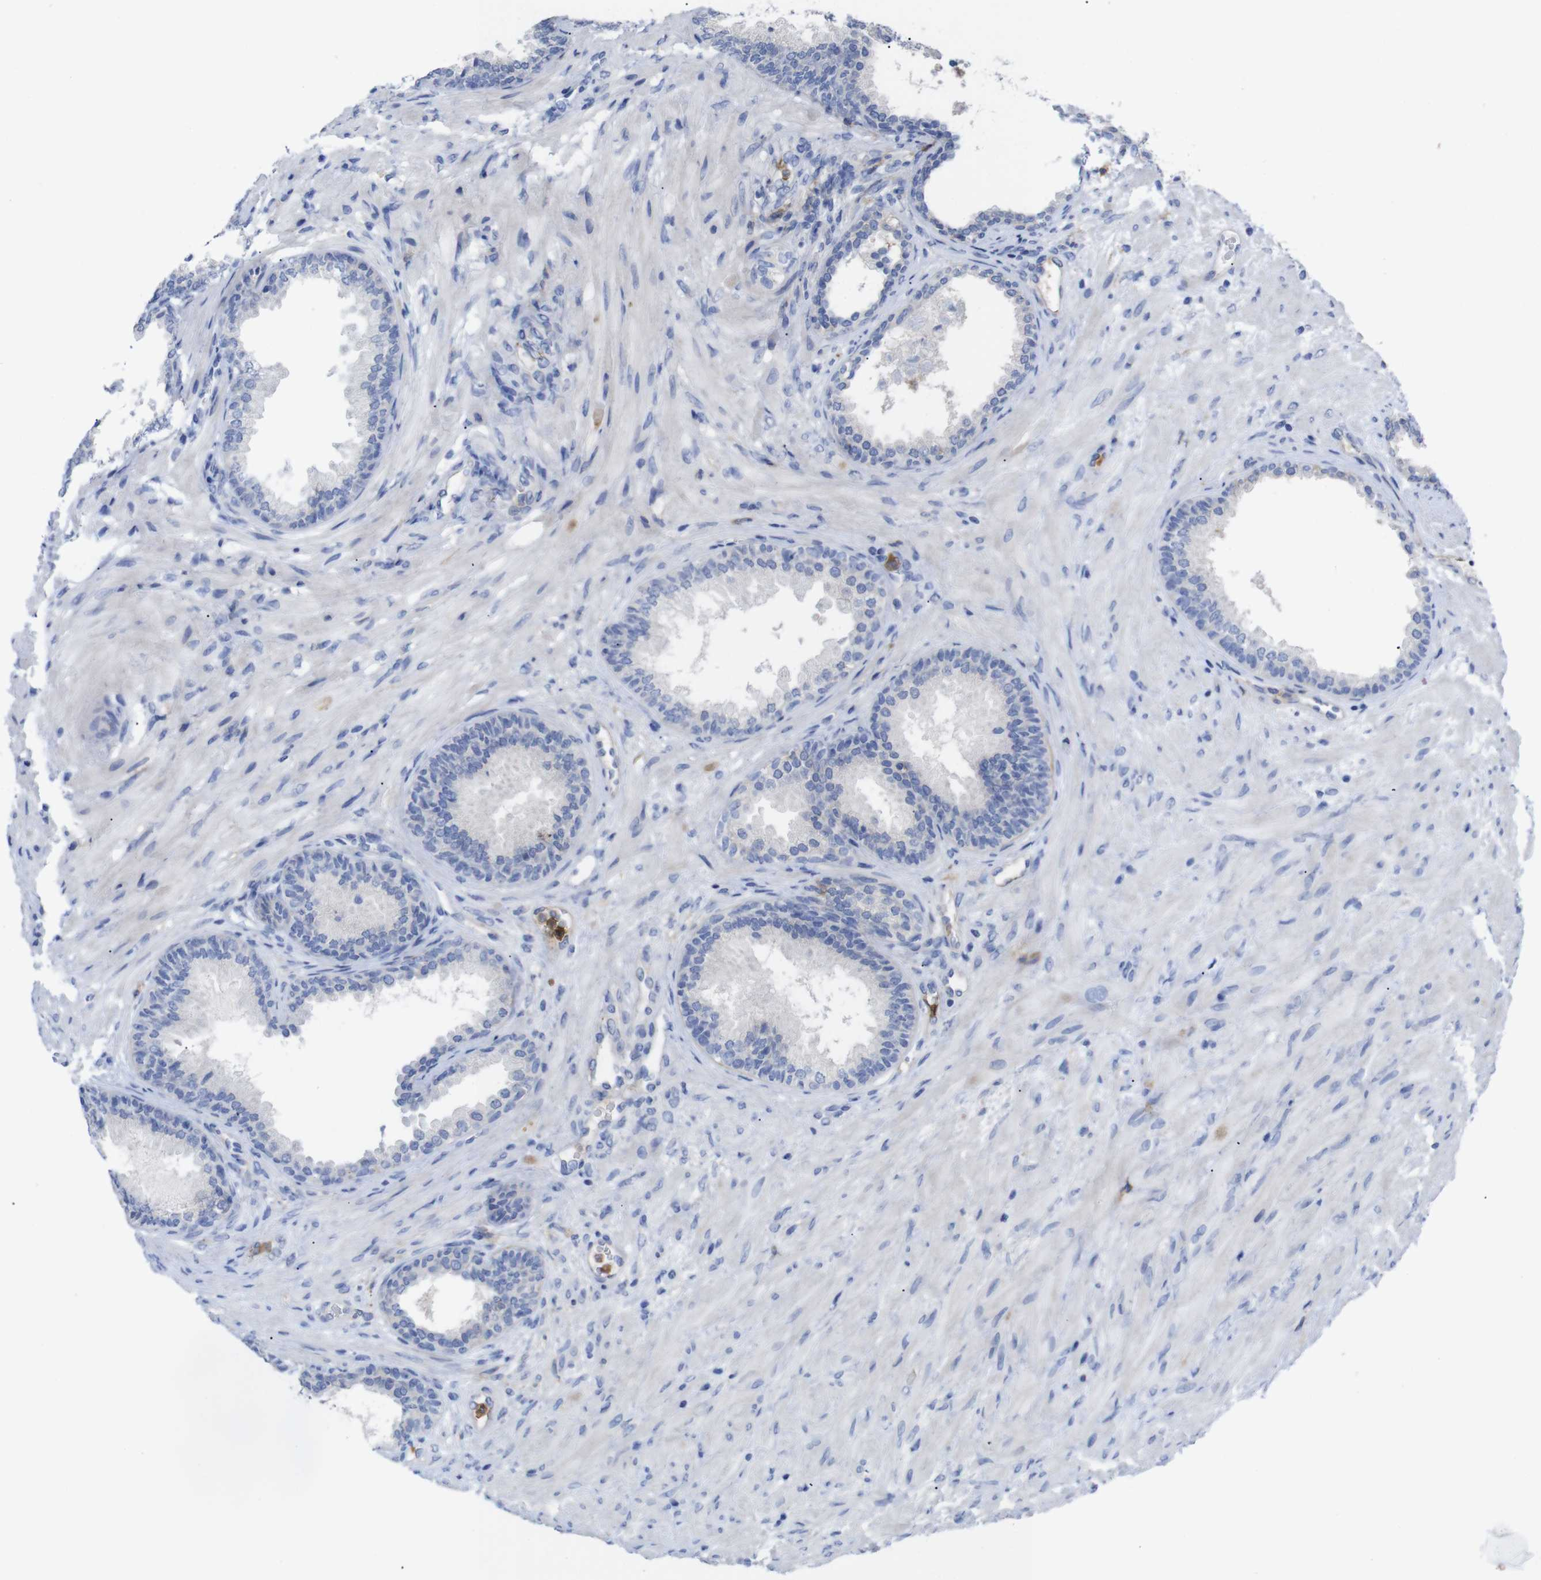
{"staining": {"intensity": "negative", "quantity": "none", "location": "none"}, "tissue": "prostate", "cell_type": "Glandular cells", "image_type": "normal", "snomed": [{"axis": "morphology", "description": "Normal tissue, NOS"}, {"axis": "topography", "description": "Prostate"}], "caption": "Immunohistochemistry of benign human prostate shows no staining in glandular cells.", "gene": "C5AR1", "patient": {"sex": "male", "age": 76}}